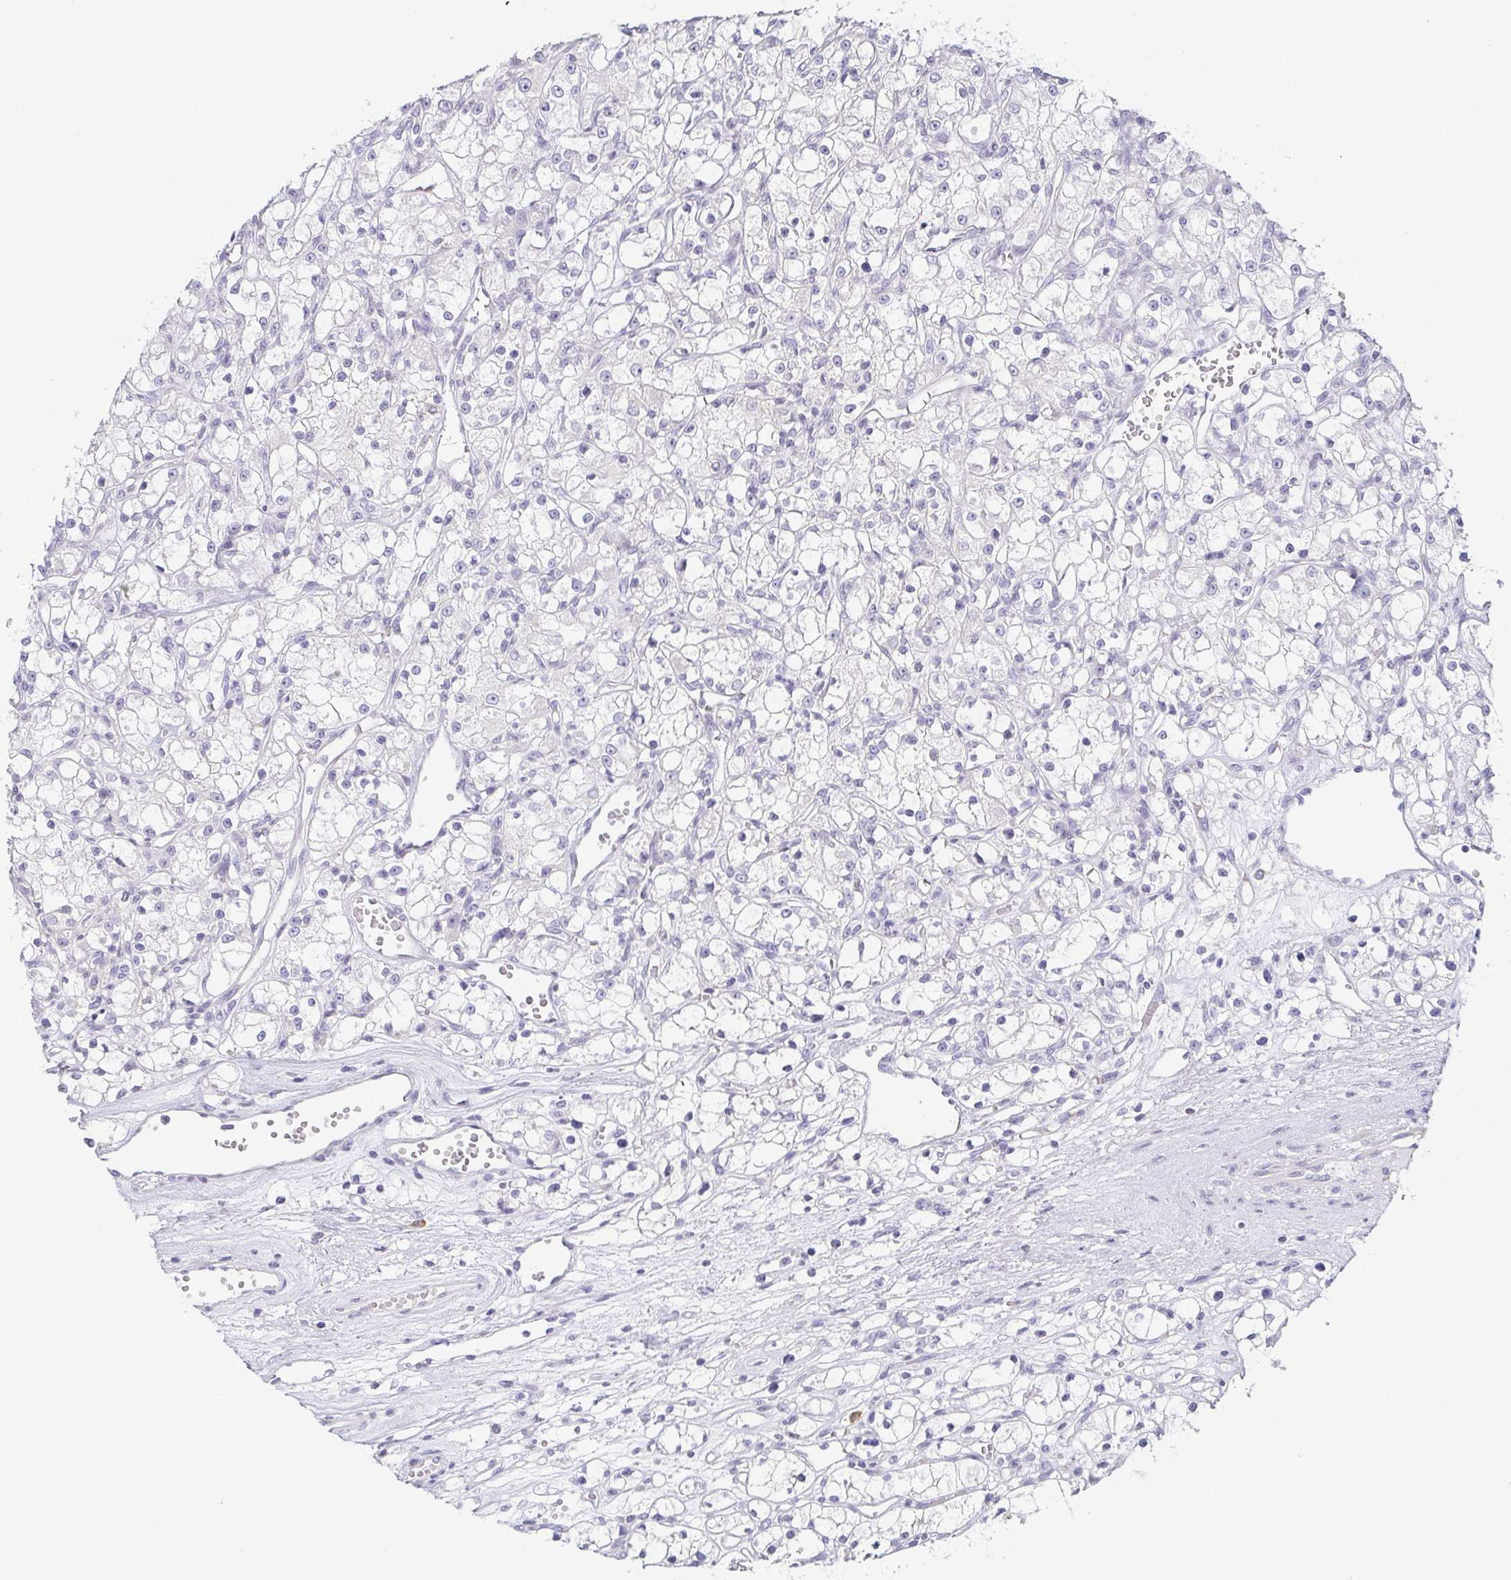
{"staining": {"intensity": "negative", "quantity": "none", "location": "none"}, "tissue": "renal cancer", "cell_type": "Tumor cells", "image_type": "cancer", "snomed": [{"axis": "morphology", "description": "Adenocarcinoma, NOS"}, {"axis": "topography", "description": "Kidney"}], "caption": "Renal adenocarcinoma was stained to show a protein in brown. There is no significant staining in tumor cells. The staining was performed using DAB (3,3'-diaminobenzidine) to visualize the protein expression in brown, while the nuclei were stained in blue with hematoxylin (Magnification: 20x).", "gene": "PRR27", "patient": {"sex": "female", "age": 59}}